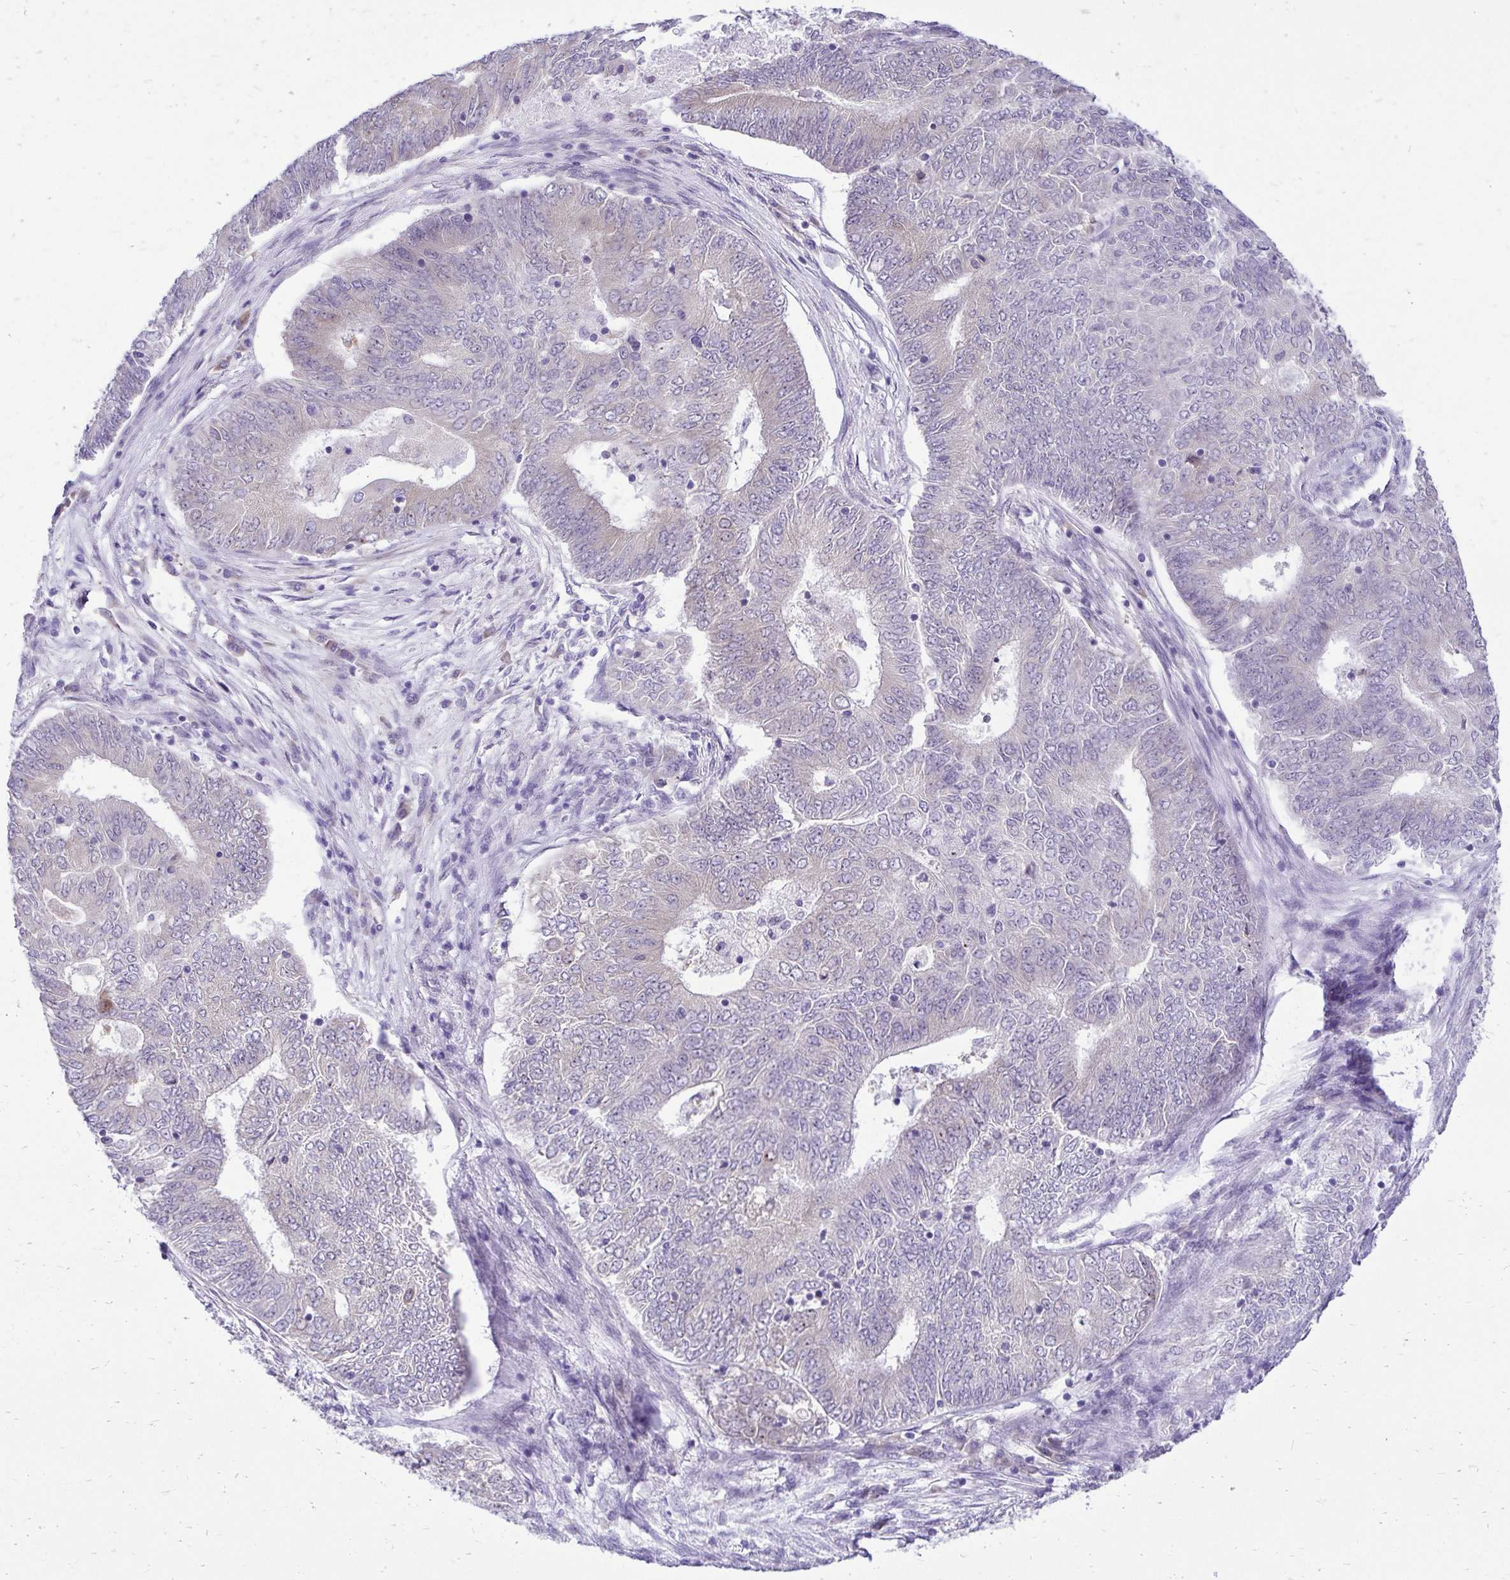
{"staining": {"intensity": "negative", "quantity": "none", "location": "none"}, "tissue": "endometrial cancer", "cell_type": "Tumor cells", "image_type": "cancer", "snomed": [{"axis": "morphology", "description": "Adenocarcinoma, NOS"}, {"axis": "topography", "description": "Endometrium"}], "caption": "The photomicrograph reveals no significant staining in tumor cells of endometrial adenocarcinoma.", "gene": "NIFK", "patient": {"sex": "female", "age": 62}}